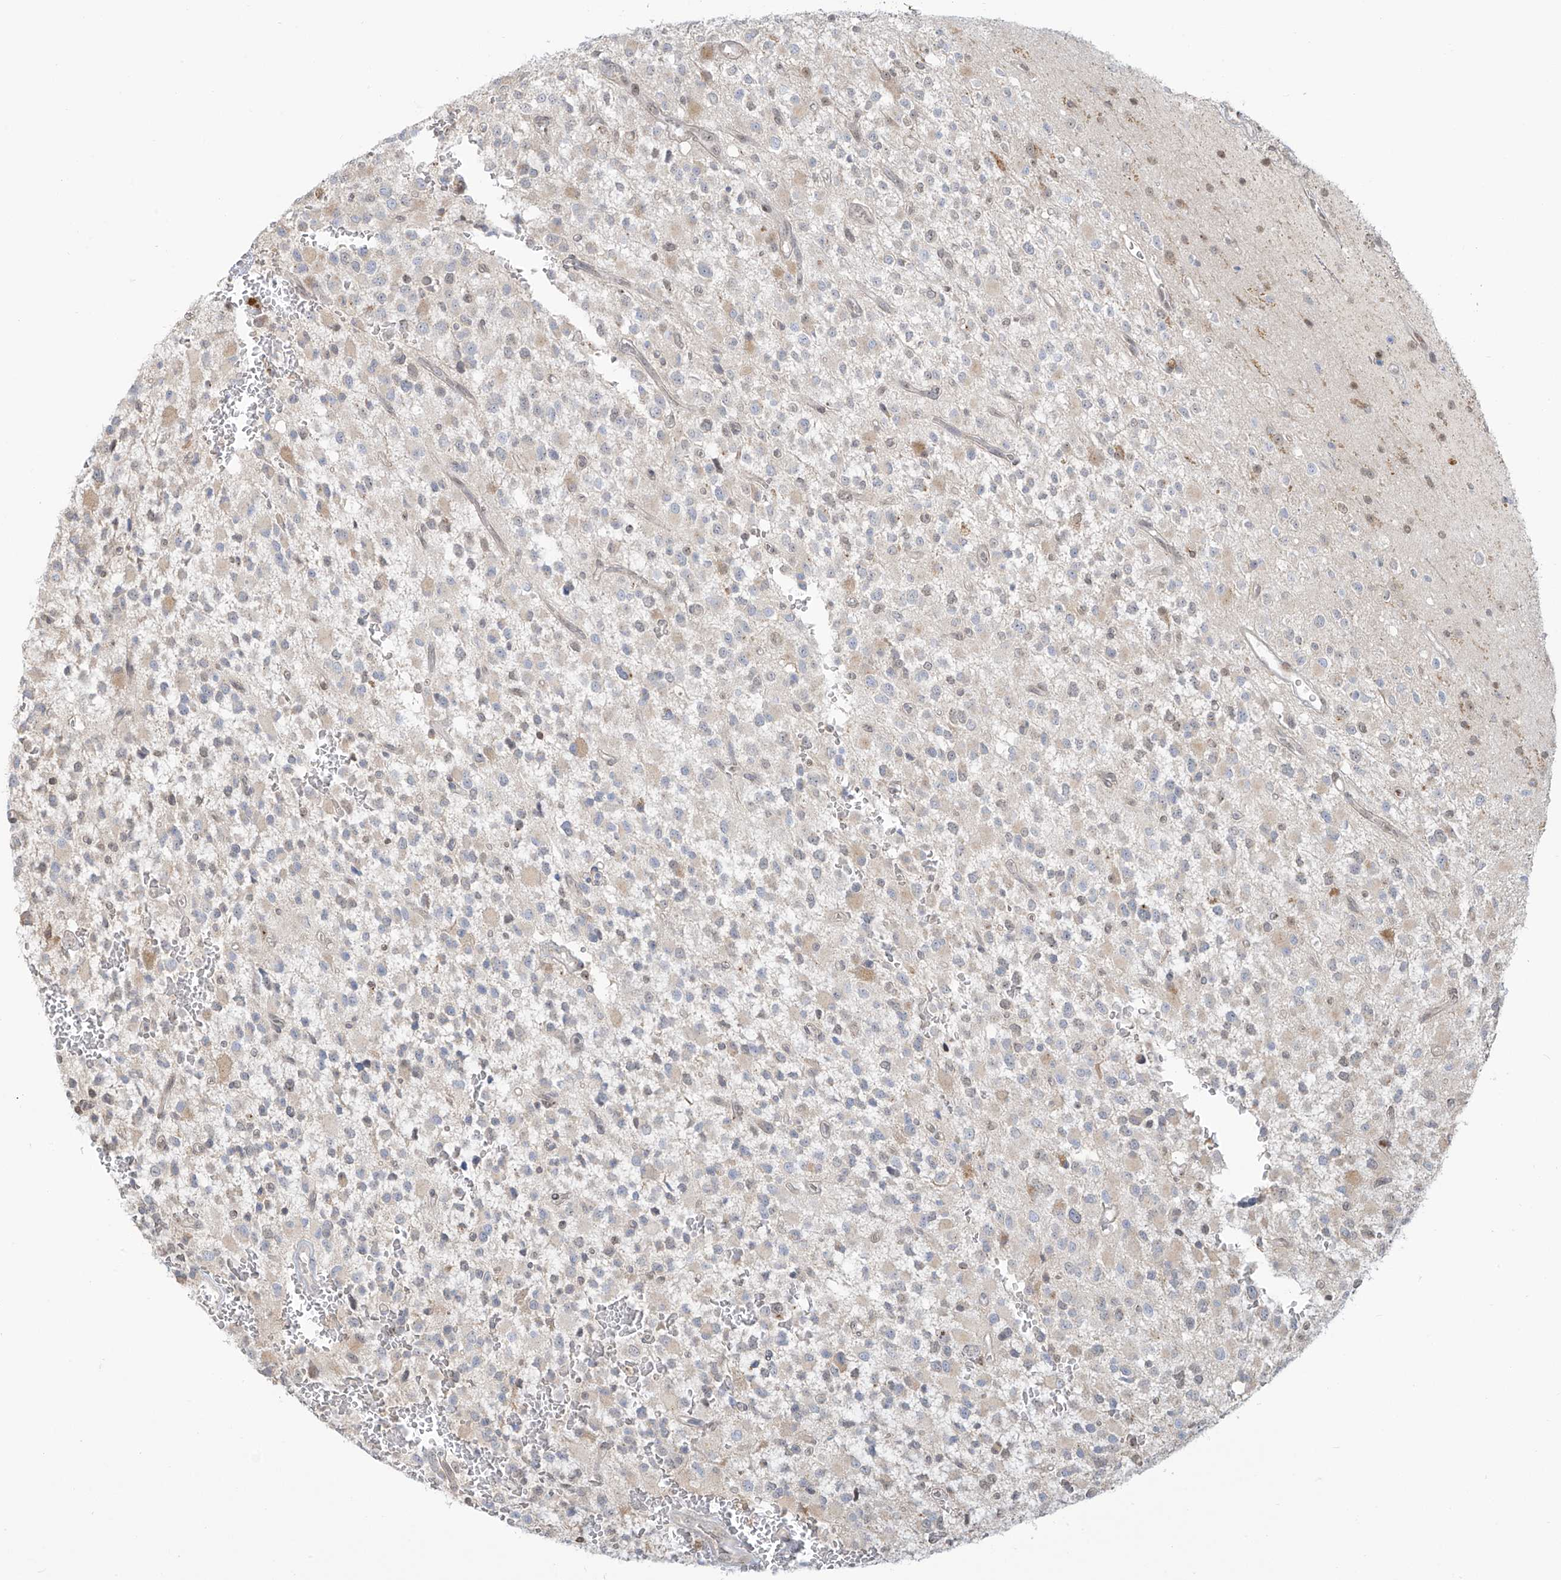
{"staining": {"intensity": "negative", "quantity": "none", "location": "none"}, "tissue": "glioma", "cell_type": "Tumor cells", "image_type": "cancer", "snomed": [{"axis": "morphology", "description": "Glioma, malignant, High grade"}, {"axis": "topography", "description": "Brain"}], "caption": "Immunohistochemical staining of malignant glioma (high-grade) displays no significant expression in tumor cells. Brightfield microscopy of IHC stained with DAB (3,3'-diaminobenzidine) (brown) and hematoxylin (blue), captured at high magnification.", "gene": "VMP1", "patient": {"sex": "male", "age": 34}}